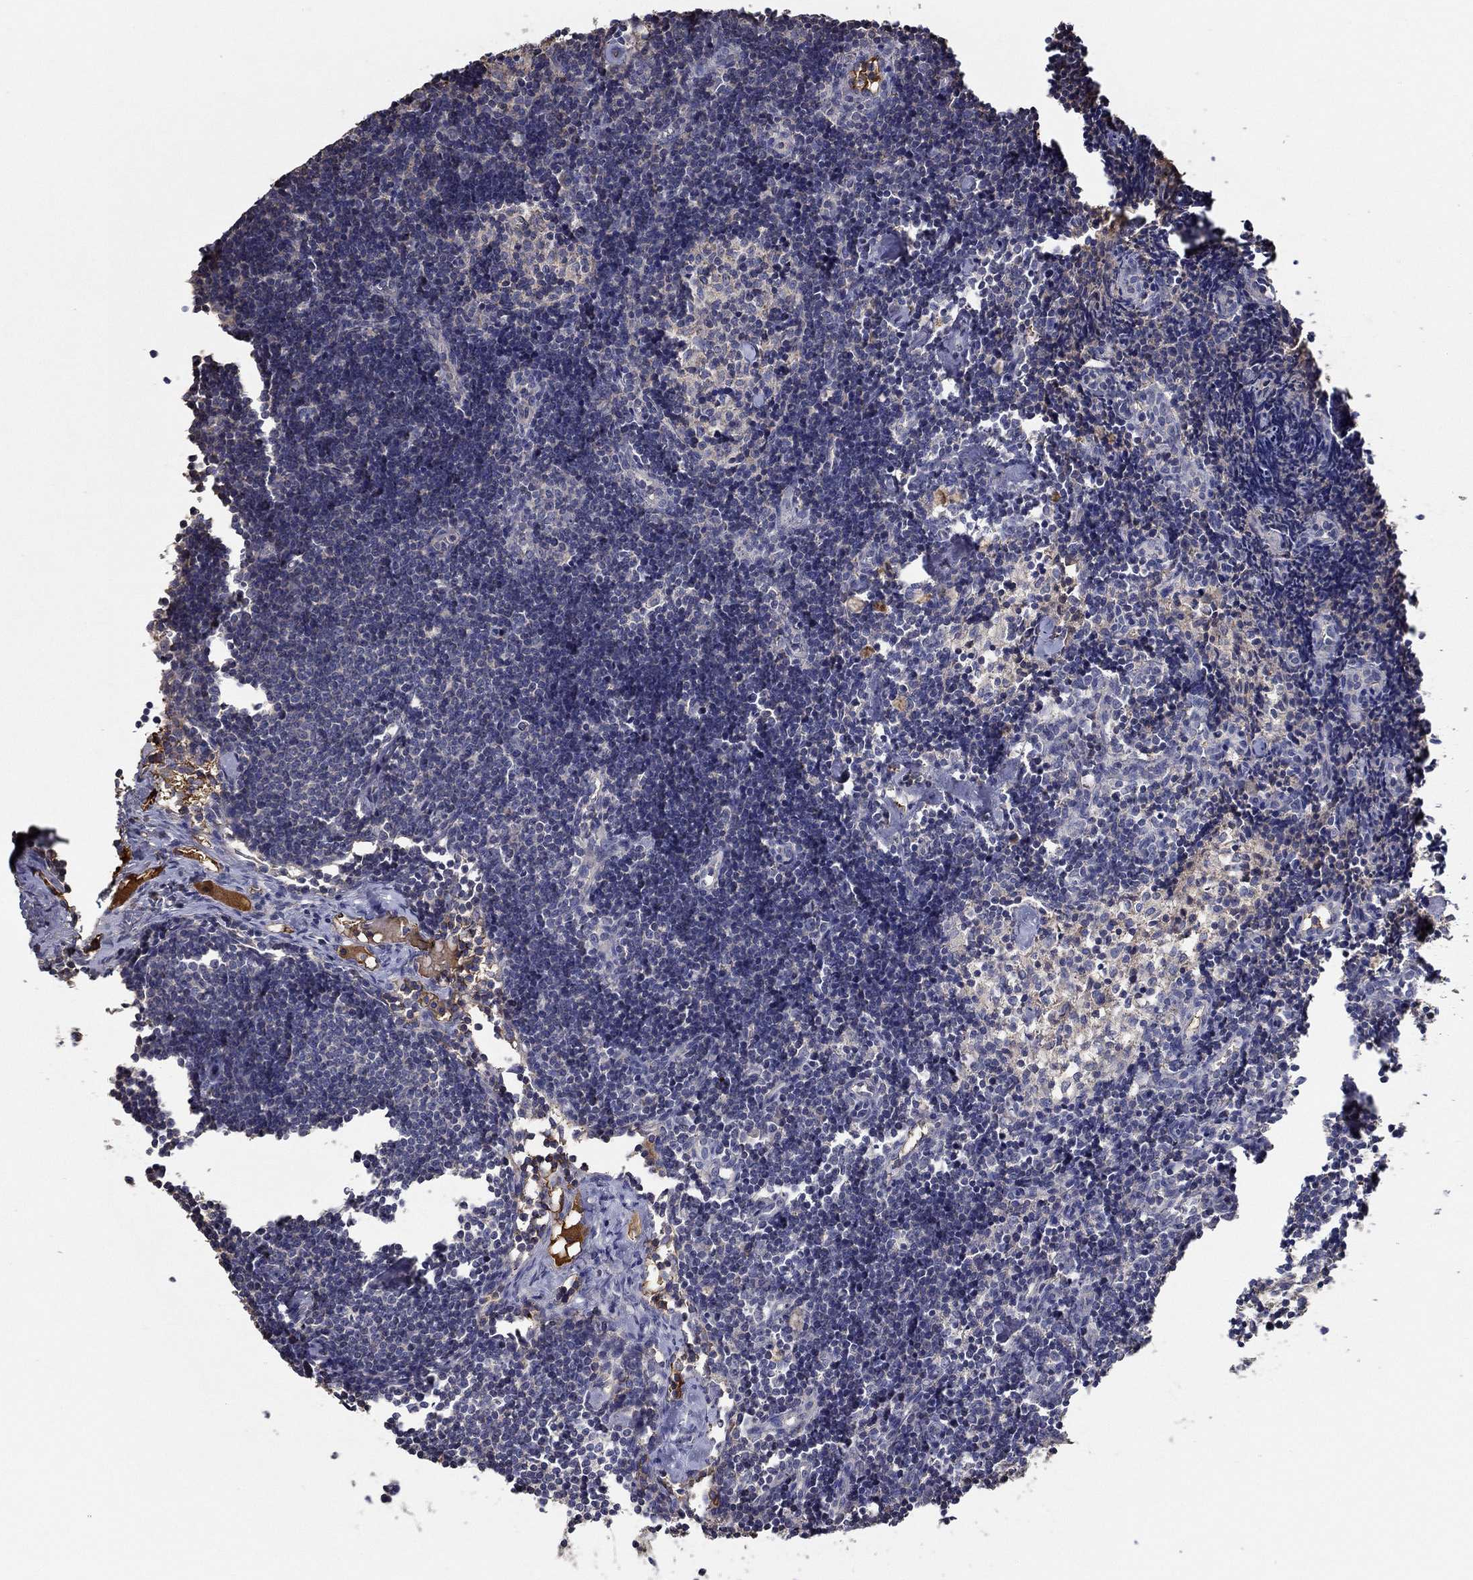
{"staining": {"intensity": "negative", "quantity": "none", "location": "none"}, "tissue": "lymph node", "cell_type": "Germinal center cells", "image_type": "normal", "snomed": [{"axis": "morphology", "description": "Normal tissue, NOS"}, {"axis": "topography", "description": "Lymph node"}], "caption": "Immunohistochemistry of benign human lymph node displays no expression in germinal center cells.", "gene": "IL10", "patient": {"sex": "female", "age": 42}}